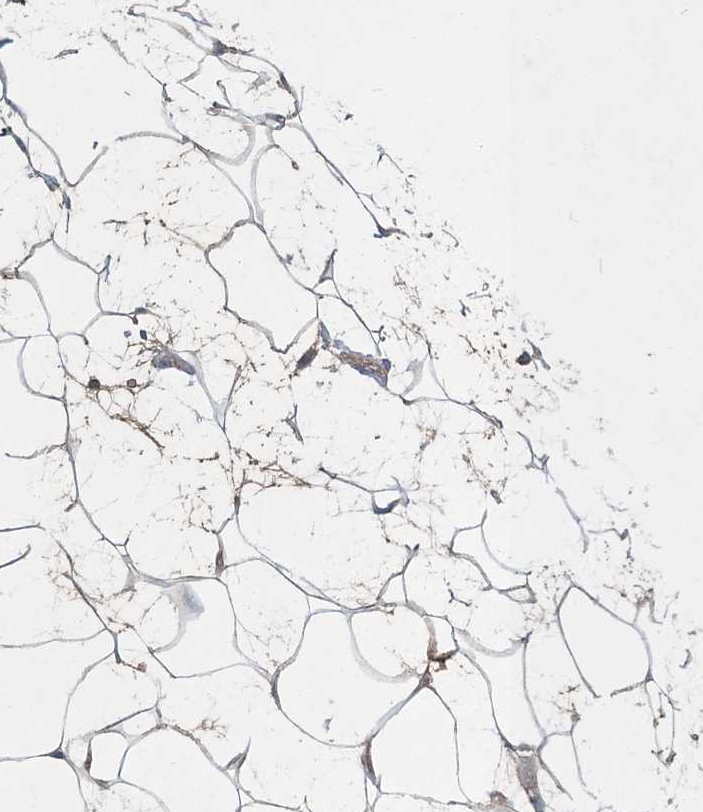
{"staining": {"intensity": "negative", "quantity": "none", "location": "none"}, "tissue": "adipose tissue", "cell_type": "Adipocytes", "image_type": "normal", "snomed": [{"axis": "morphology", "description": "Normal tissue, NOS"}, {"axis": "topography", "description": "Soft tissue"}], "caption": "Immunohistochemistry of benign human adipose tissue shows no staining in adipocytes. (DAB (3,3'-diaminobenzidine) IHC visualized using brightfield microscopy, high magnification).", "gene": "RNF25", "patient": {"sex": "male", "age": 72}}